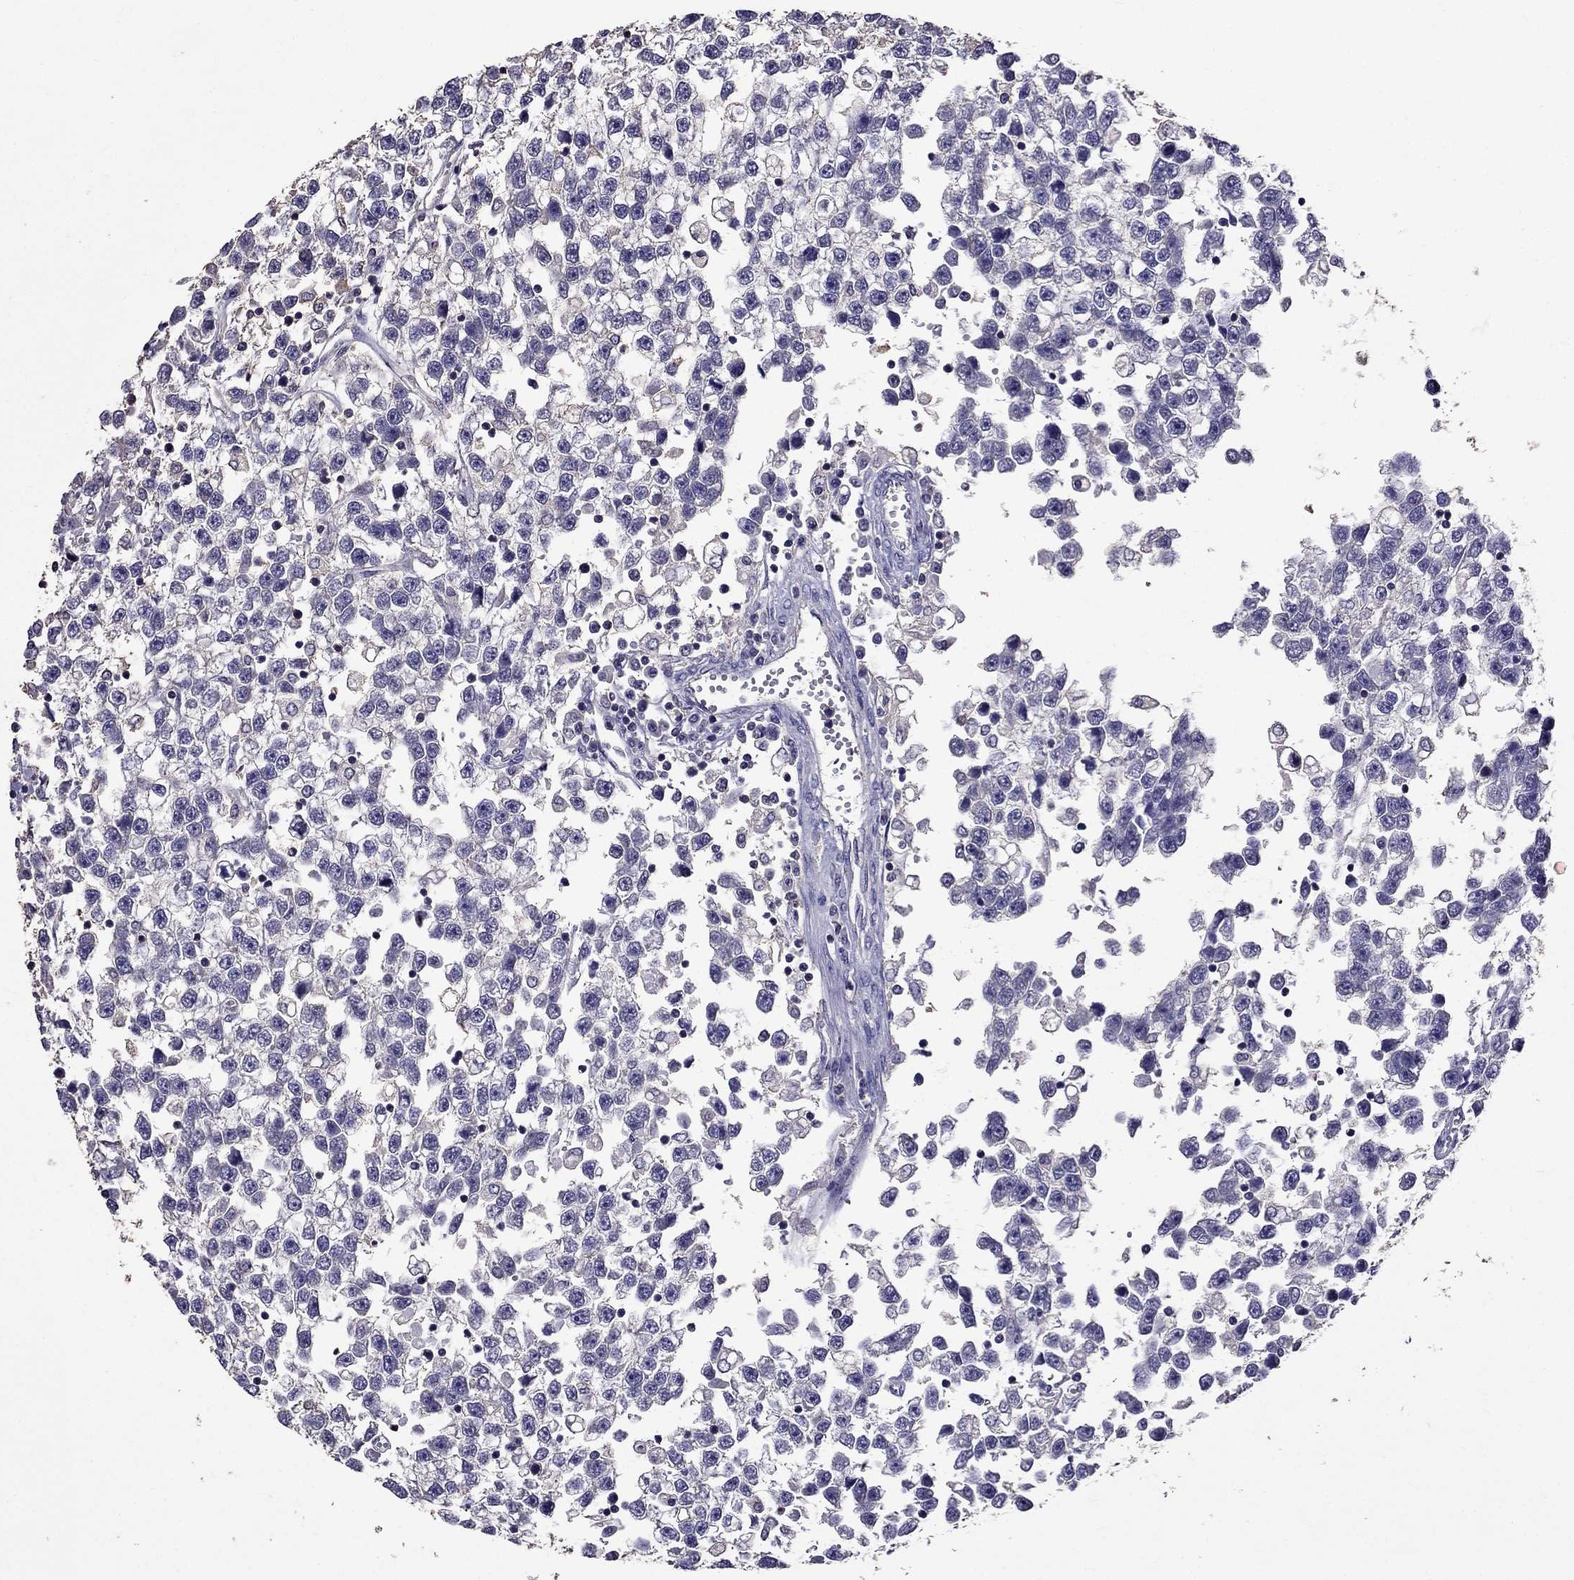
{"staining": {"intensity": "negative", "quantity": "none", "location": "none"}, "tissue": "testis cancer", "cell_type": "Tumor cells", "image_type": "cancer", "snomed": [{"axis": "morphology", "description": "Seminoma, NOS"}, {"axis": "topography", "description": "Testis"}], "caption": "This is an immunohistochemistry photomicrograph of testis cancer (seminoma). There is no expression in tumor cells.", "gene": "NKX3-1", "patient": {"sex": "male", "age": 34}}